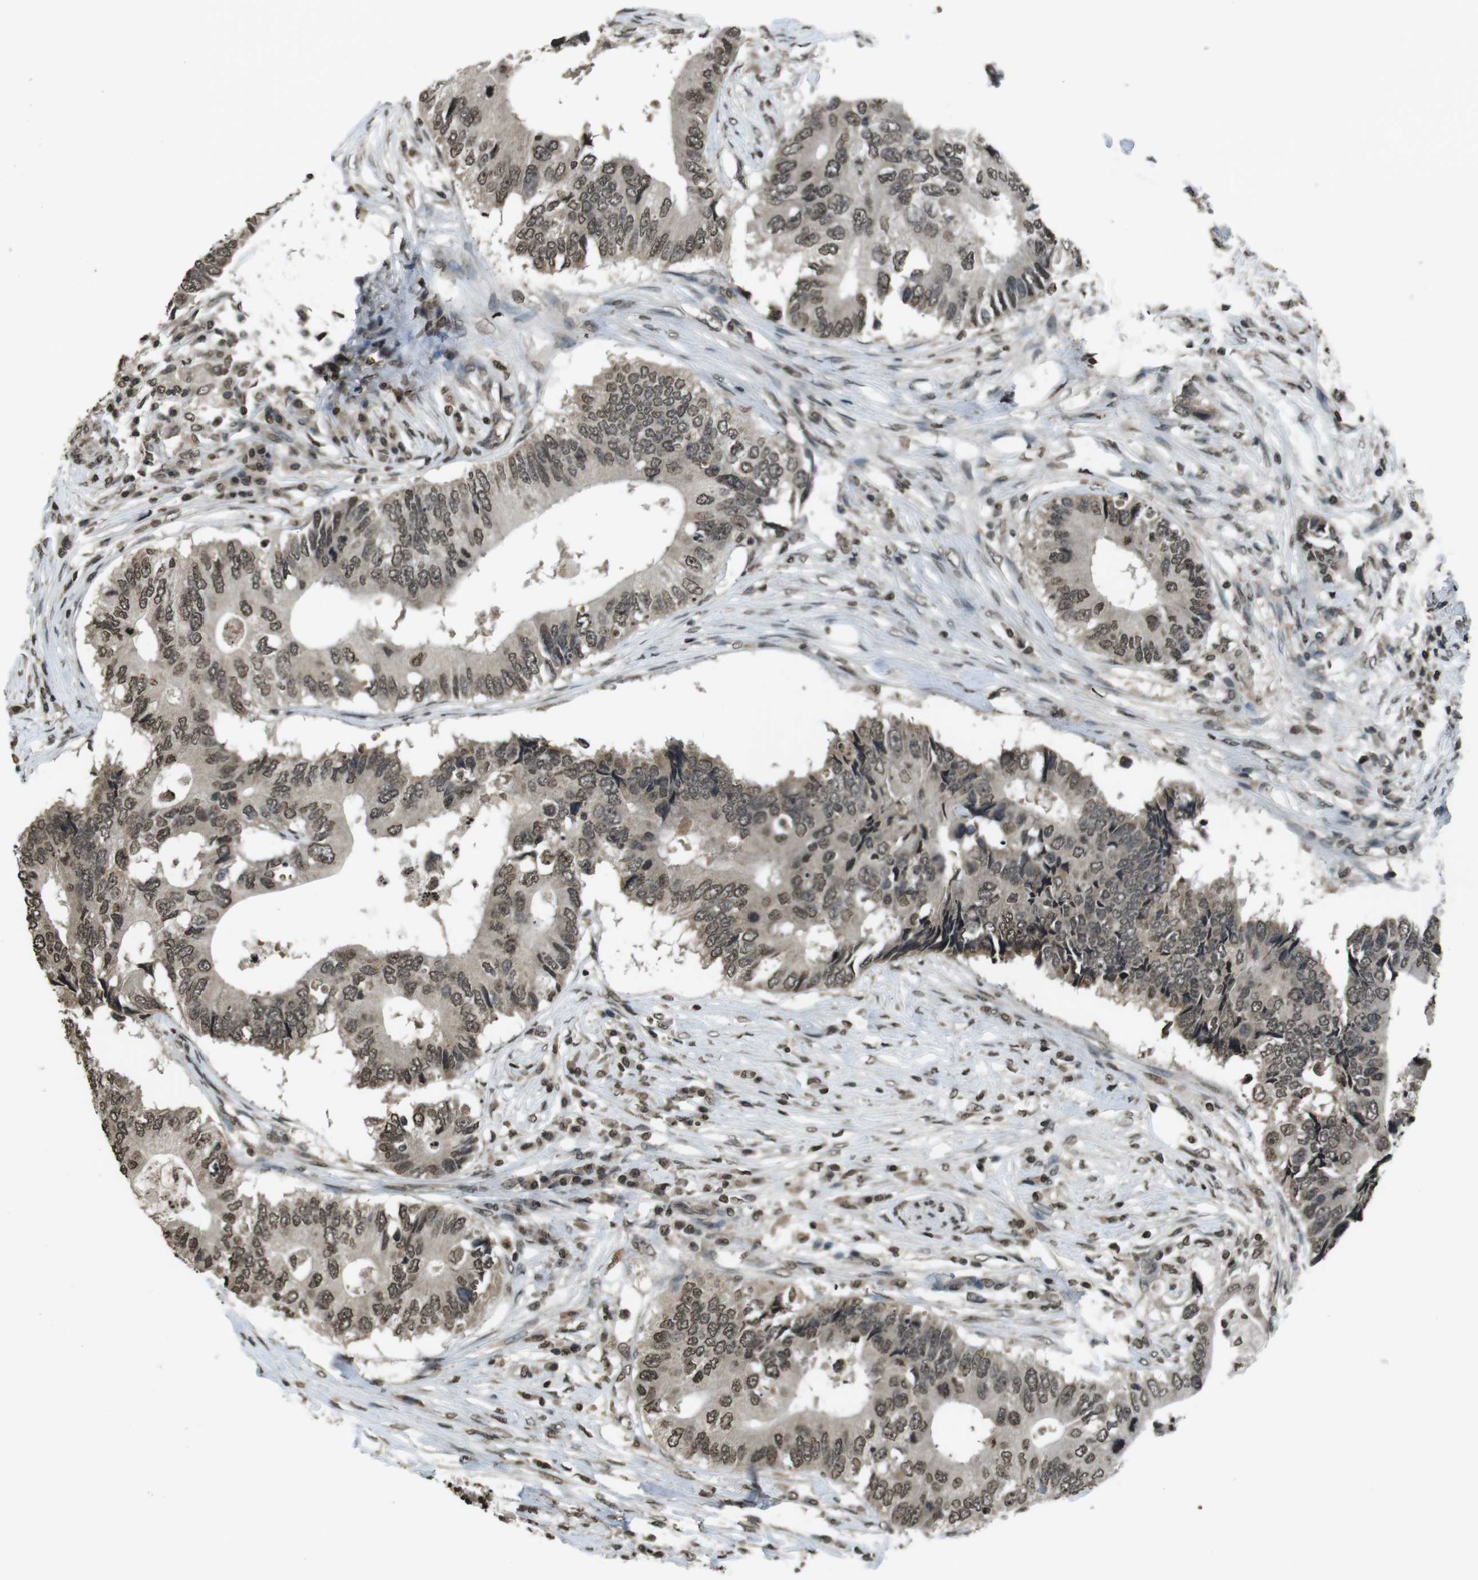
{"staining": {"intensity": "moderate", "quantity": ">75%", "location": "nuclear"}, "tissue": "colorectal cancer", "cell_type": "Tumor cells", "image_type": "cancer", "snomed": [{"axis": "morphology", "description": "Adenocarcinoma, NOS"}, {"axis": "topography", "description": "Colon"}], "caption": "Immunohistochemistry (IHC) photomicrograph of human colorectal cancer stained for a protein (brown), which demonstrates medium levels of moderate nuclear staining in about >75% of tumor cells.", "gene": "MAF", "patient": {"sex": "male", "age": 71}}